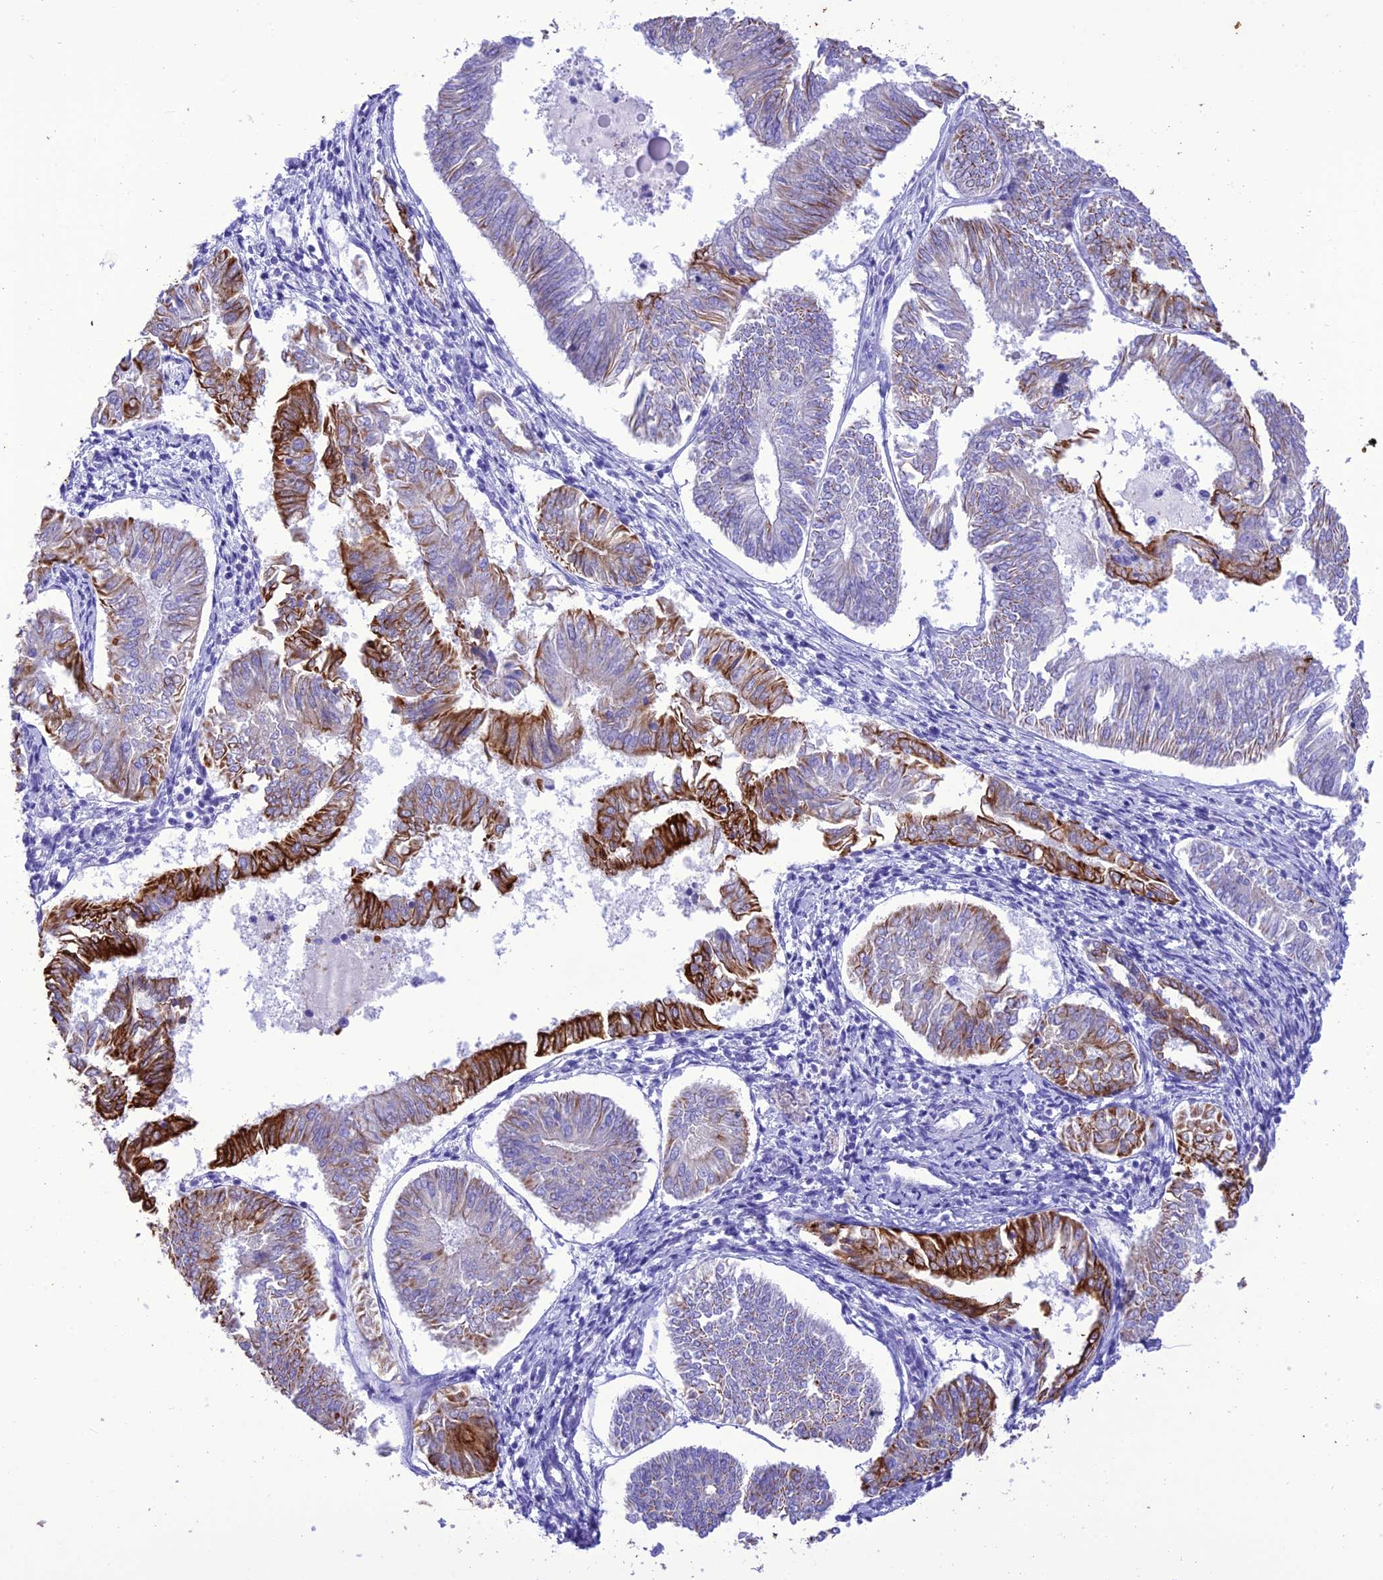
{"staining": {"intensity": "strong", "quantity": "25%-75%", "location": "cytoplasmic/membranous"}, "tissue": "endometrial cancer", "cell_type": "Tumor cells", "image_type": "cancer", "snomed": [{"axis": "morphology", "description": "Adenocarcinoma, NOS"}, {"axis": "topography", "description": "Endometrium"}], "caption": "Immunohistochemical staining of human endometrial cancer displays strong cytoplasmic/membranous protein staining in approximately 25%-75% of tumor cells. The staining is performed using DAB brown chromogen to label protein expression. The nuclei are counter-stained blue using hematoxylin.", "gene": "VPS52", "patient": {"sex": "female", "age": 58}}